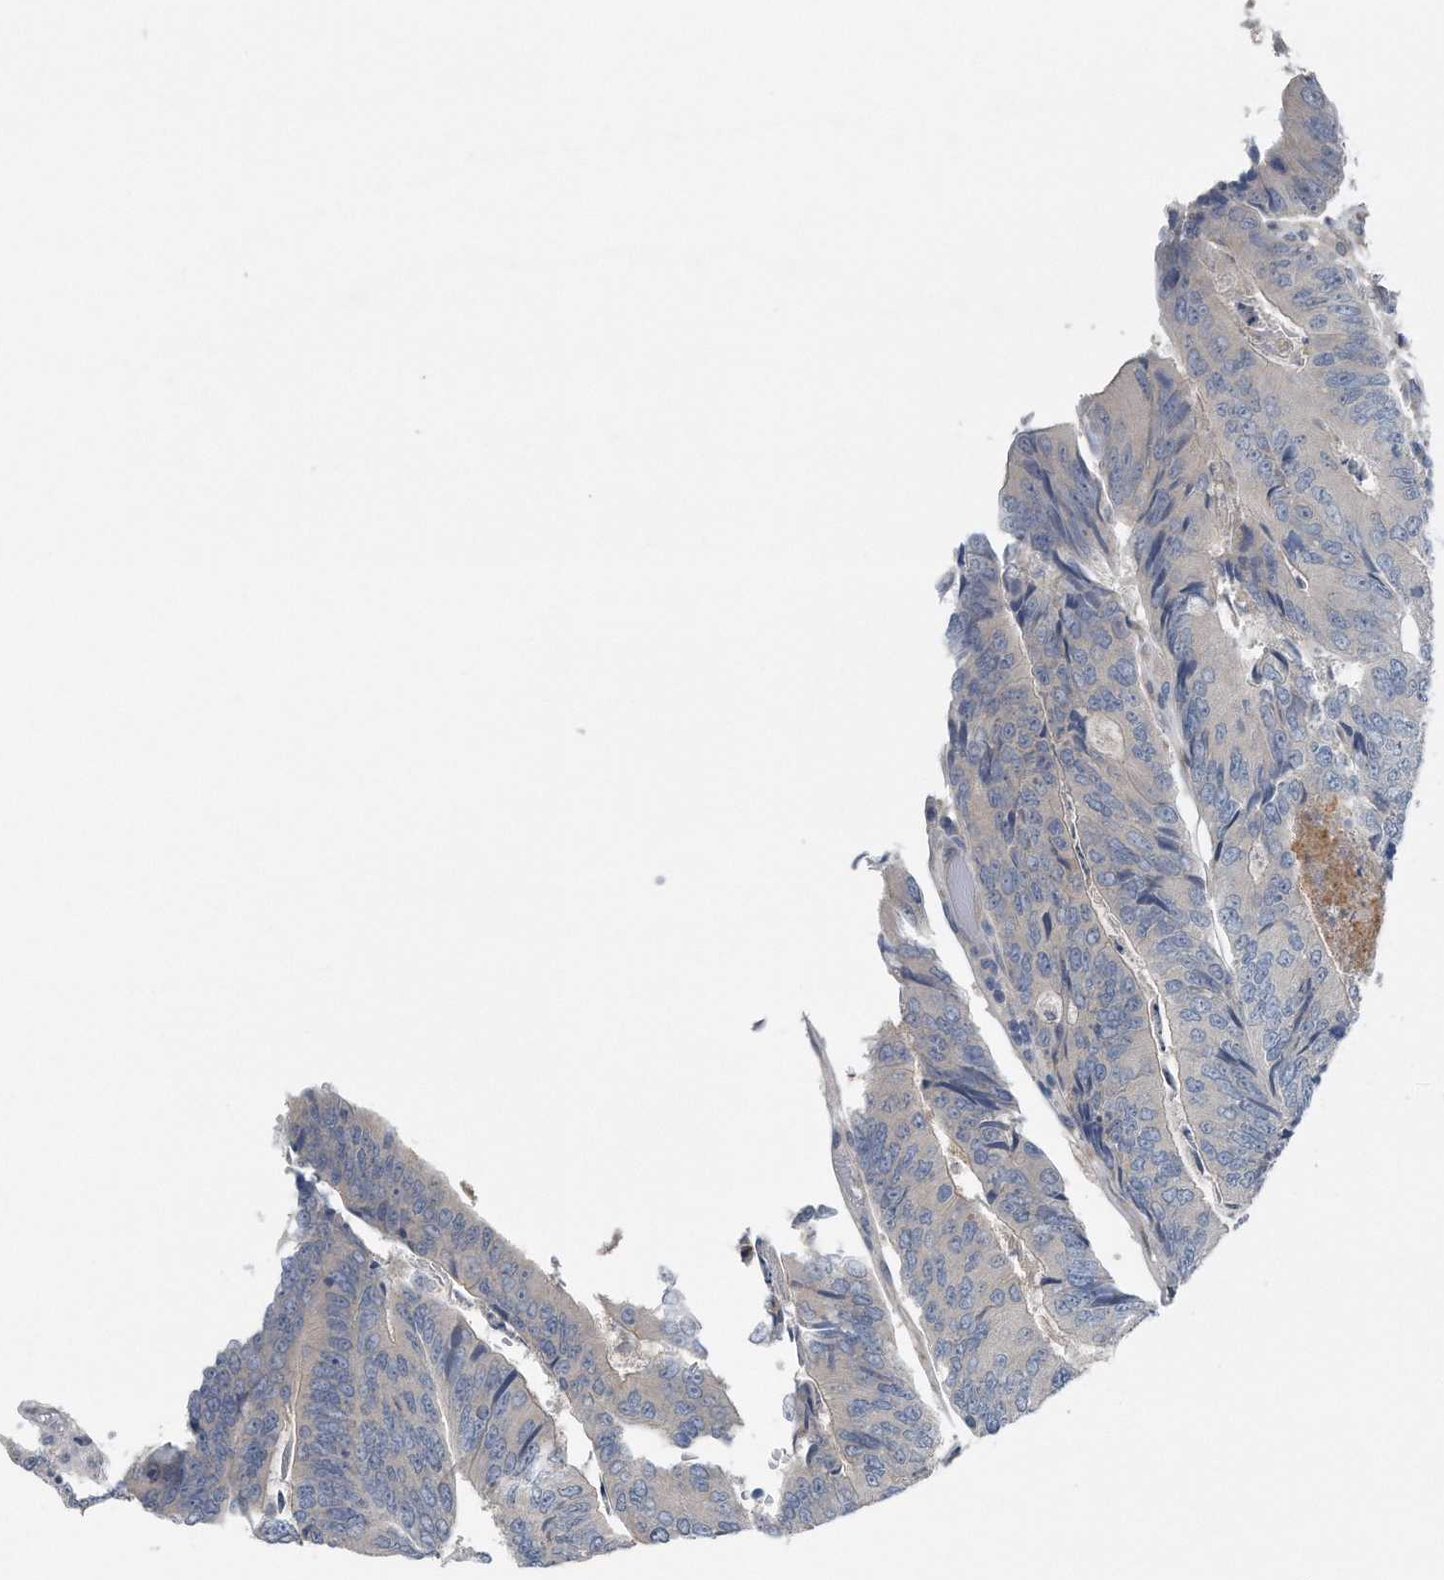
{"staining": {"intensity": "negative", "quantity": "none", "location": "none"}, "tissue": "colorectal cancer", "cell_type": "Tumor cells", "image_type": "cancer", "snomed": [{"axis": "morphology", "description": "Adenocarcinoma, NOS"}, {"axis": "topography", "description": "Colon"}], "caption": "Immunohistochemistry of human colorectal cancer (adenocarcinoma) demonstrates no expression in tumor cells.", "gene": "YRDC", "patient": {"sex": "female", "age": 67}}